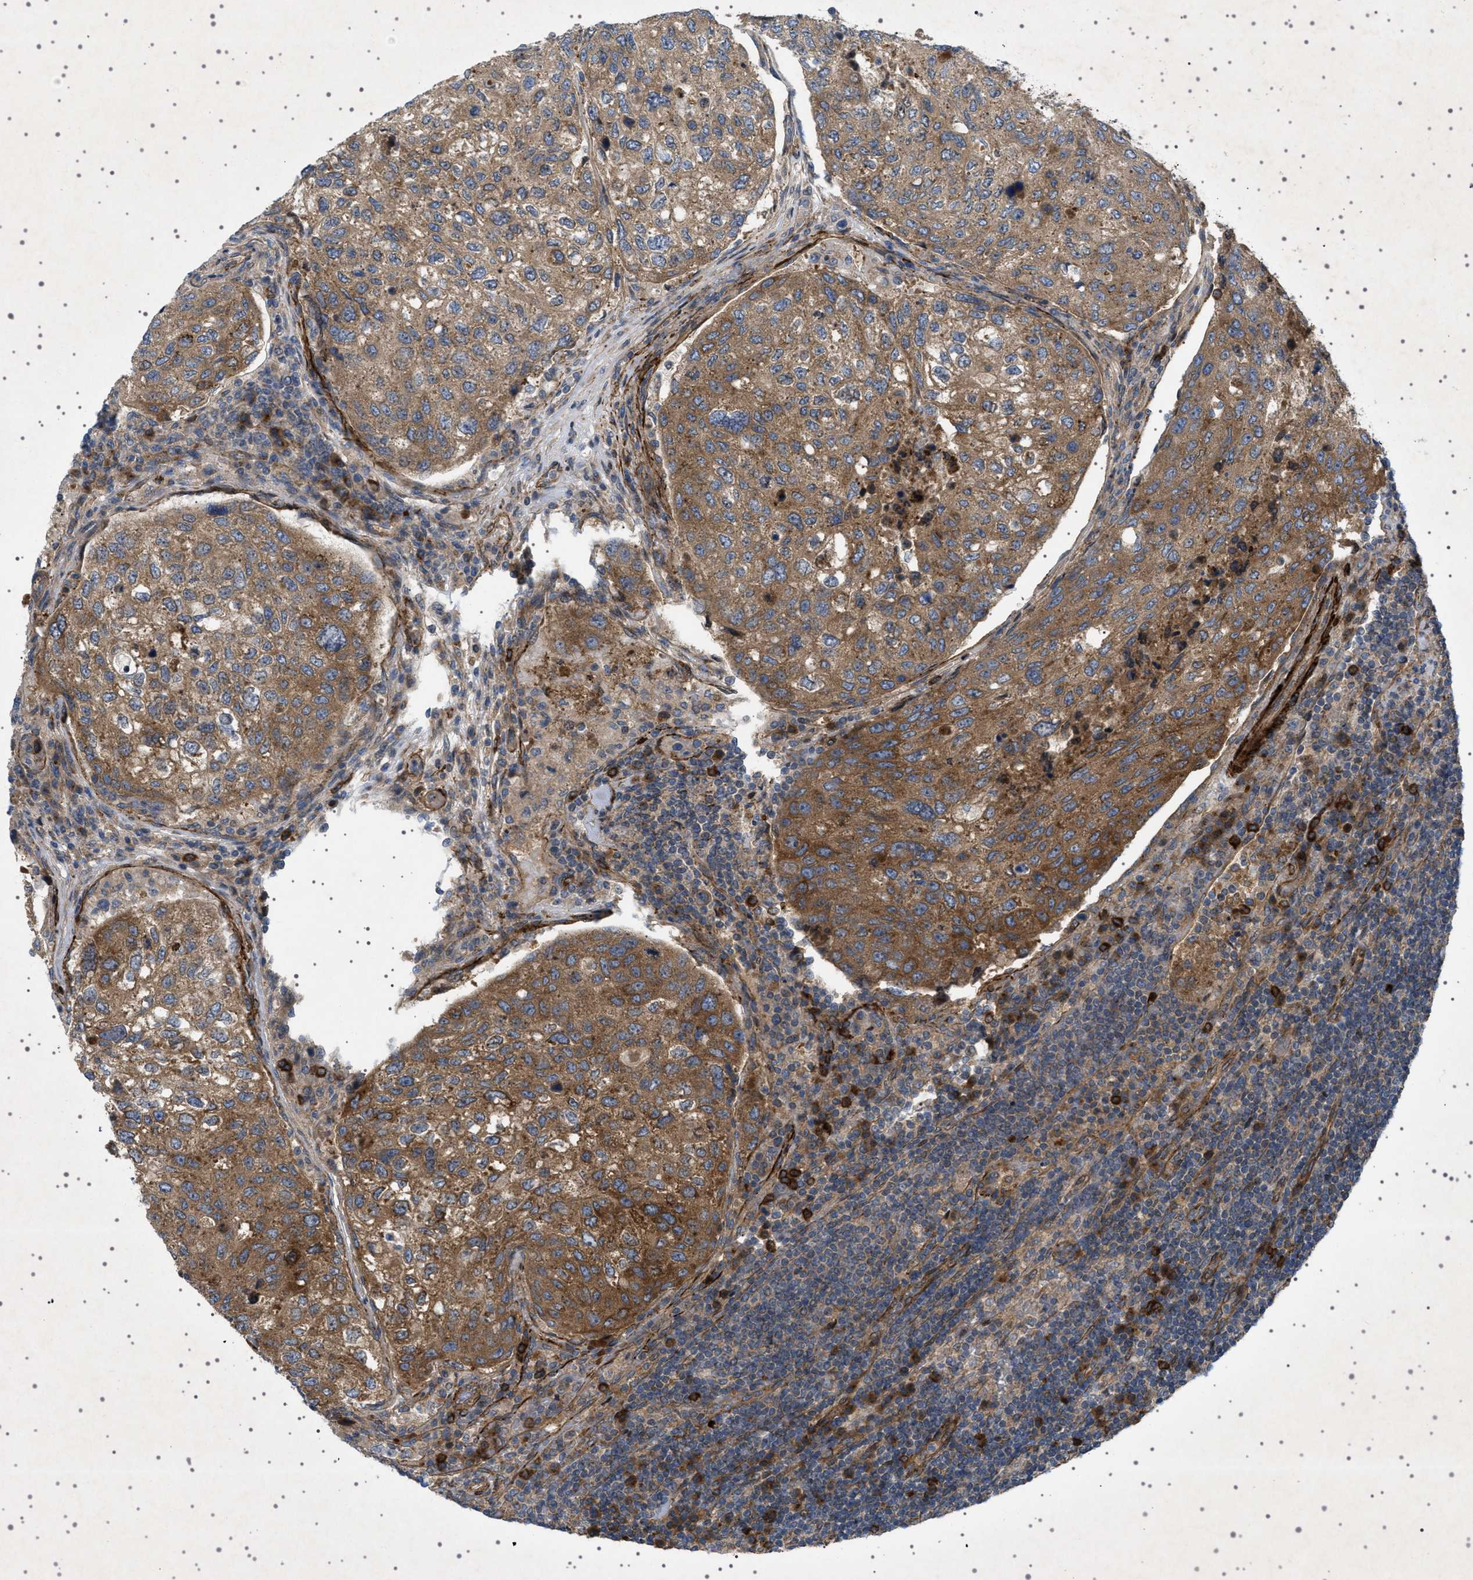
{"staining": {"intensity": "strong", "quantity": ">75%", "location": "cytoplasmic/membranous"}, "tissue": "urothelial cancer", "cell_type": "Tumor cells", "image_type": "cancer", "snomed": [{"axis": "morphology", "description": "Urothelial carcinoma, High grade"}, {"axis": "topography", "description": "Lymph node"}, {"axis": "topography", "description": "Urinary bladder"}], "caption": "Protein staining of urothelial cancer tissue shows strong cytoplasmic/membranous staining in about >75% of tumor cells.", "gene": "CCDC186", "patient": {"sex": "male", "age": 51}}